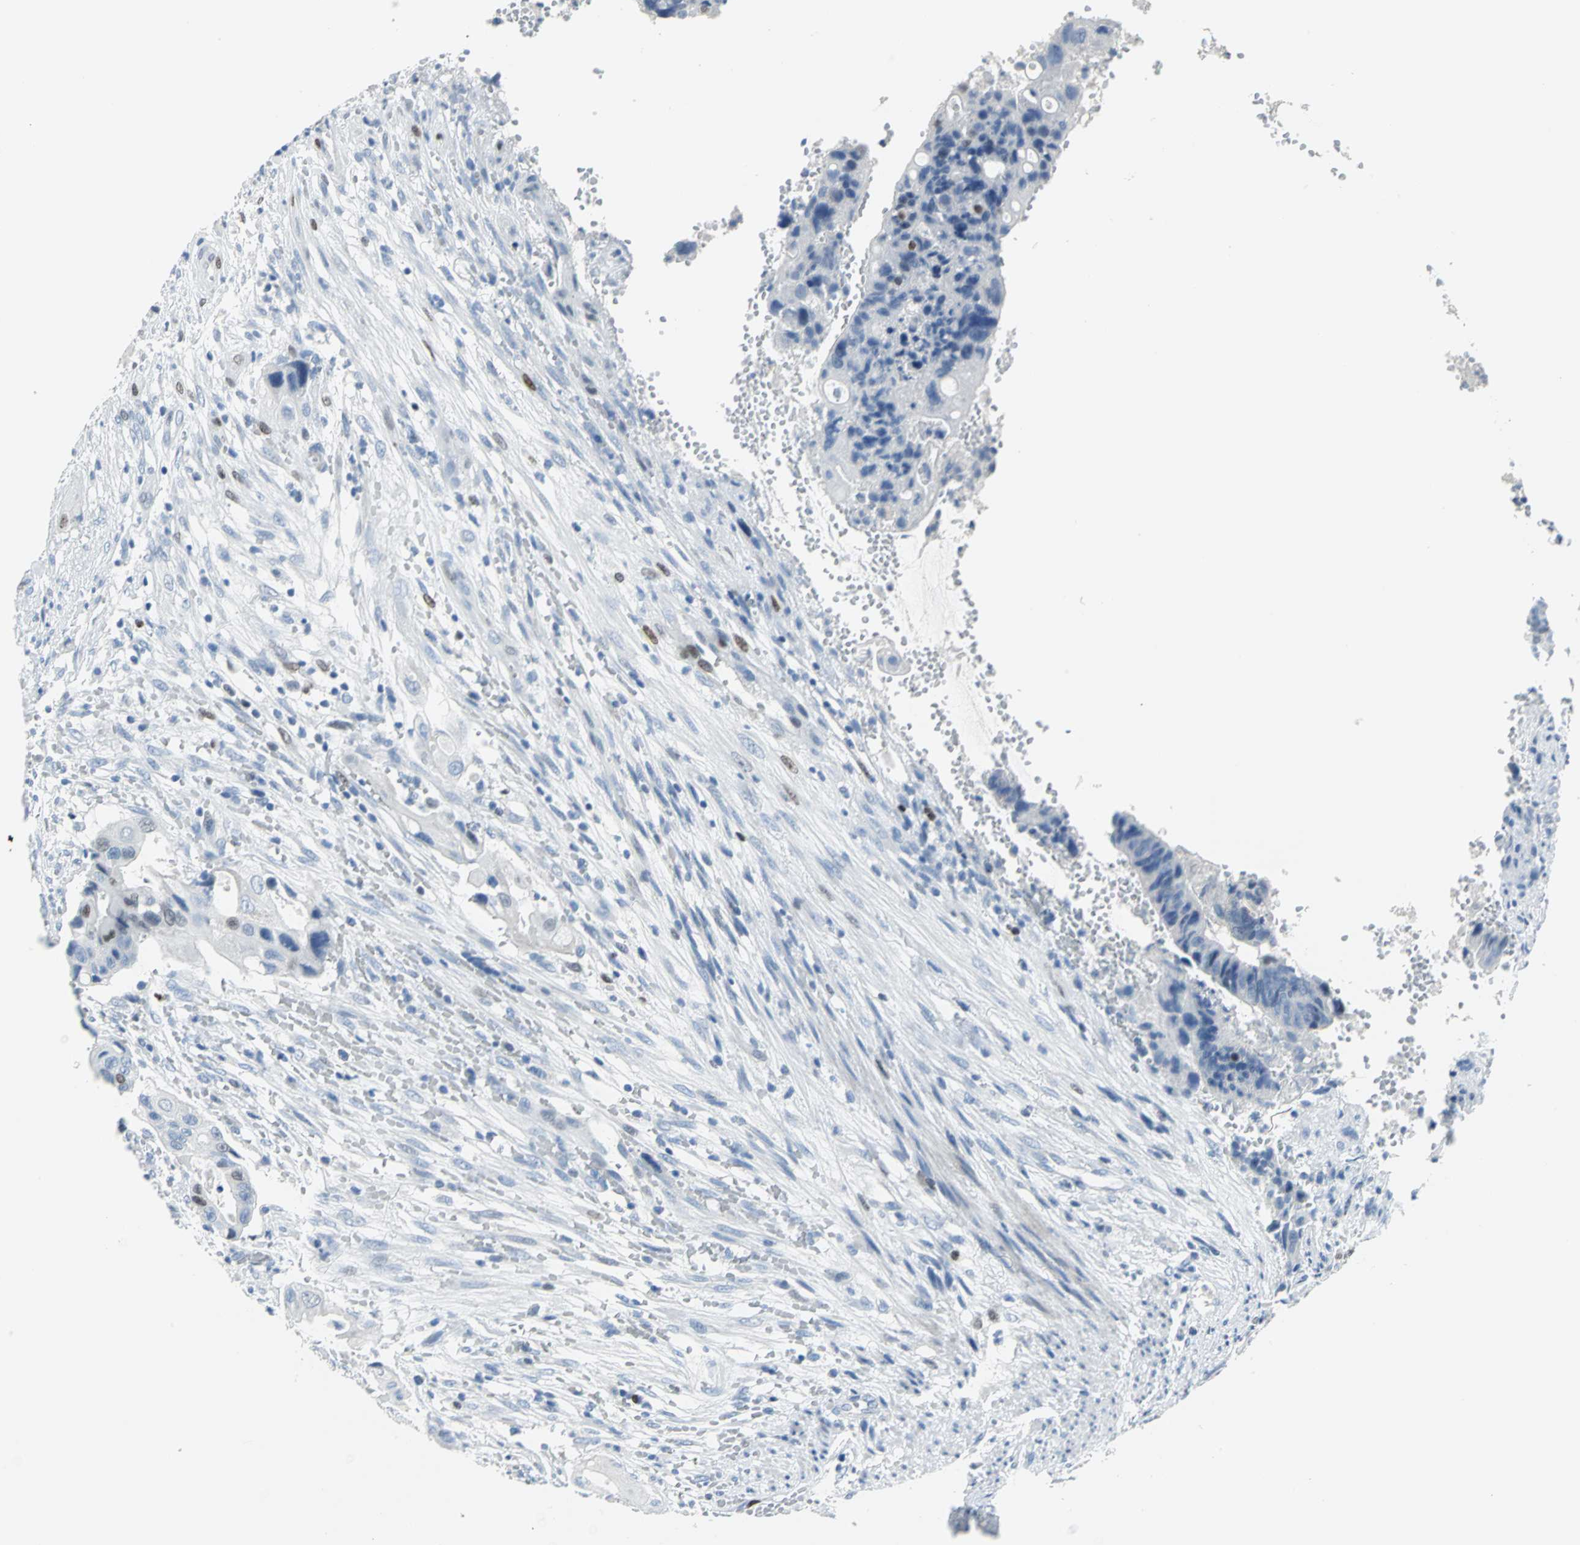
{"staining": {"intensity": "moderate", "quantity": "<25%", "location": "nuclear"}, "tissue": "colorectal cancer", "cell_type": "Tumor cells", "image_type": "cancer", "snomed": [{"axis": "morphology", "description": "Adenocarcinoma, NOS"}, {"axis": "topography", "description": "Colon"}], "caption": "Immunohistochemical staining of colorectal cancer (adenocarcinoma) exhibits moderate nuclear protein staining in approximately <25% of tumor cells.", "gene": "MCM3", "patient": {"sex": "female", "age": 57}}